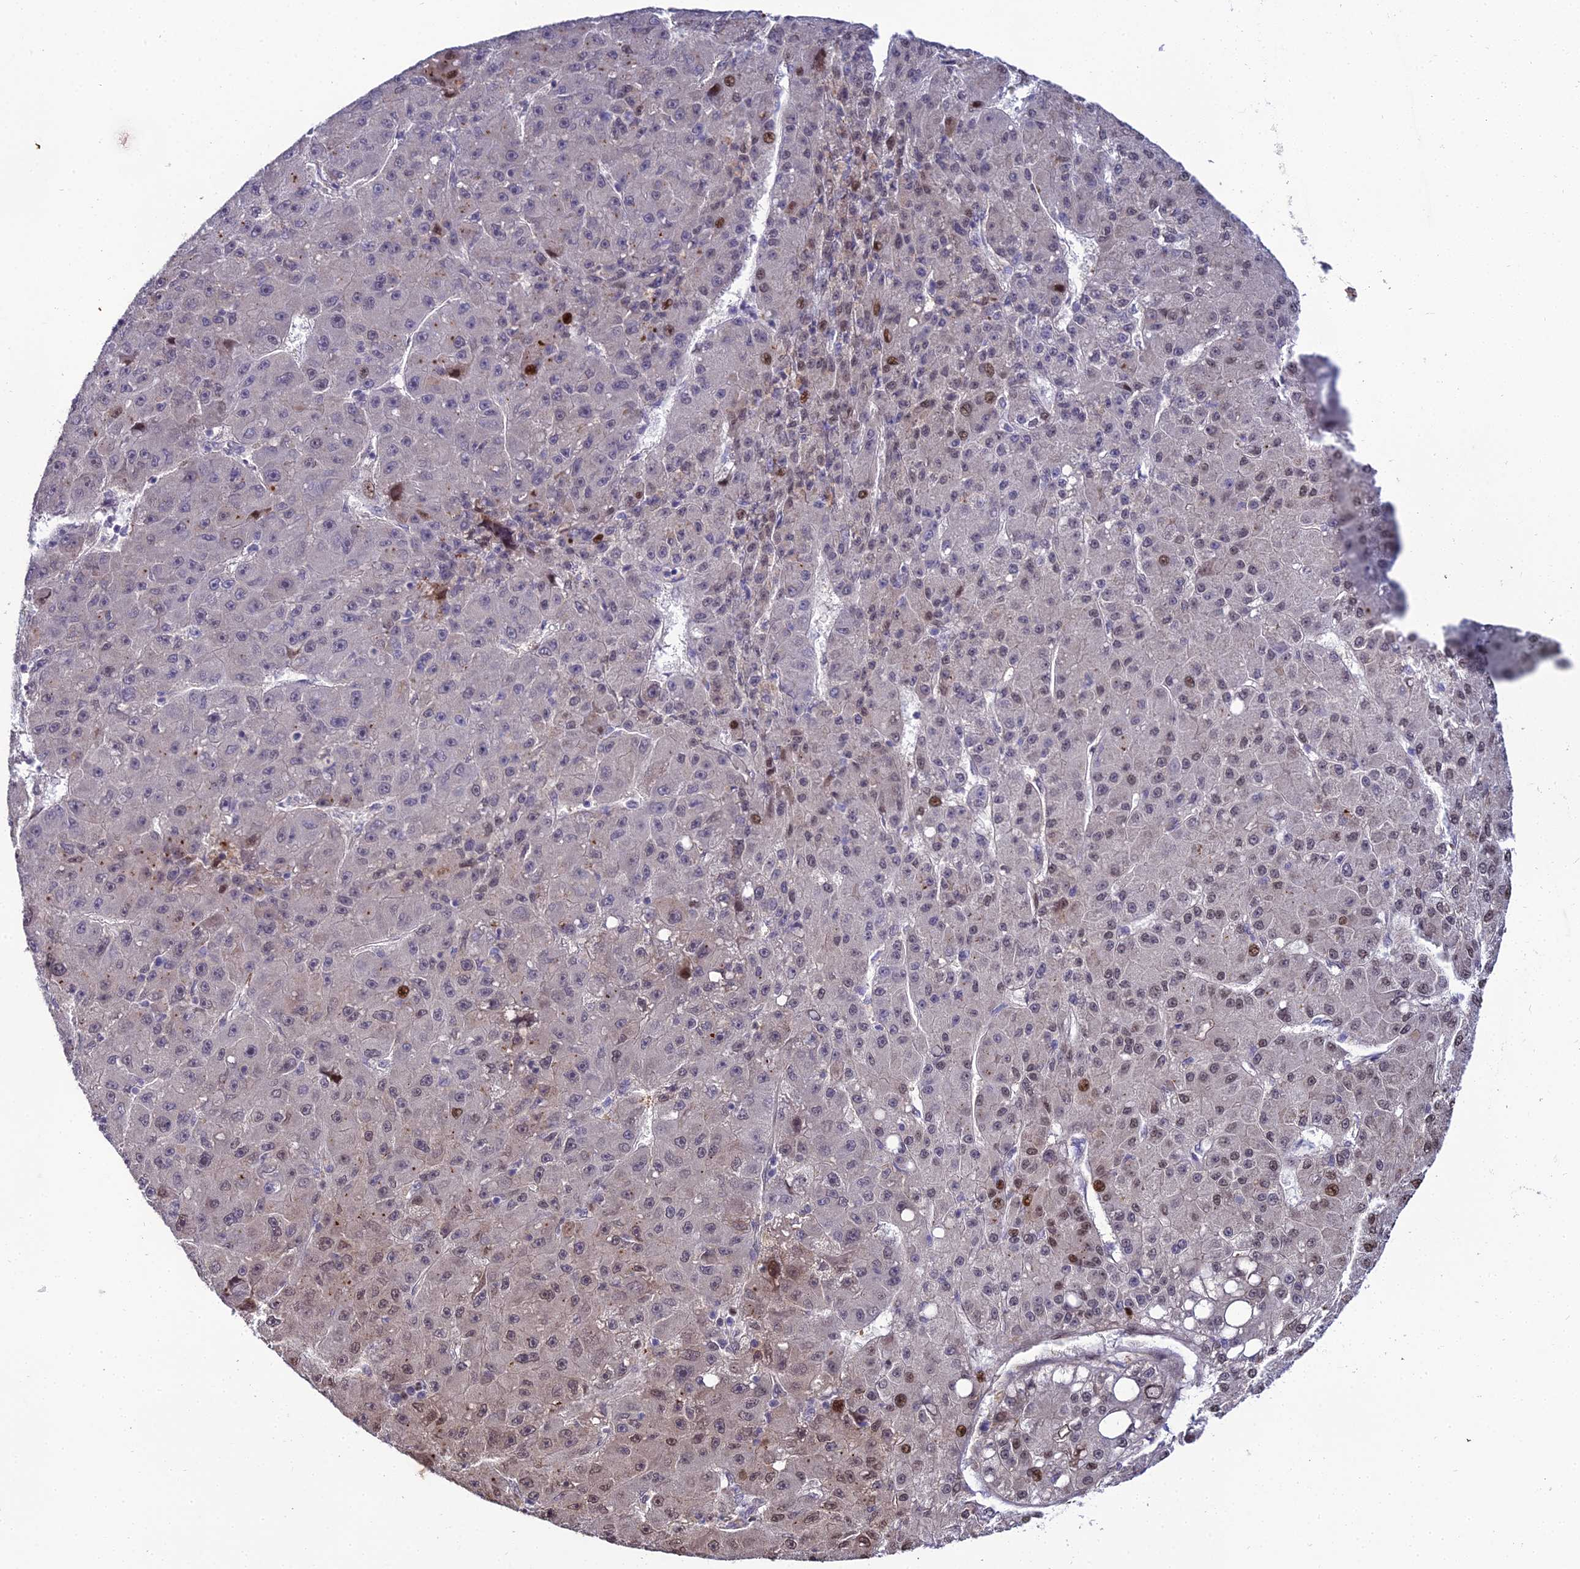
{"staining": {"intensity": "weak", "quantity": "<25%", "location": "nuclear"}, "tissue": "liver cancer", "cell_type": "Tumor cells", "image_type": "cancer", "snomed": [{"axis": "morphology", "description": "Carcinoma, Hepatocellular, NOS"}, {"axis": "topography", "description": "Liver"}], "caption": "High magnification brightfield microscopy of liver hepatocellular carcinoma stained with DAB (brown) and counterstained with hematoxylin (blue): tumor cells show no significant expression.", "gene": "ZNF707", "patient": {"sex": "male", "age": 67}}